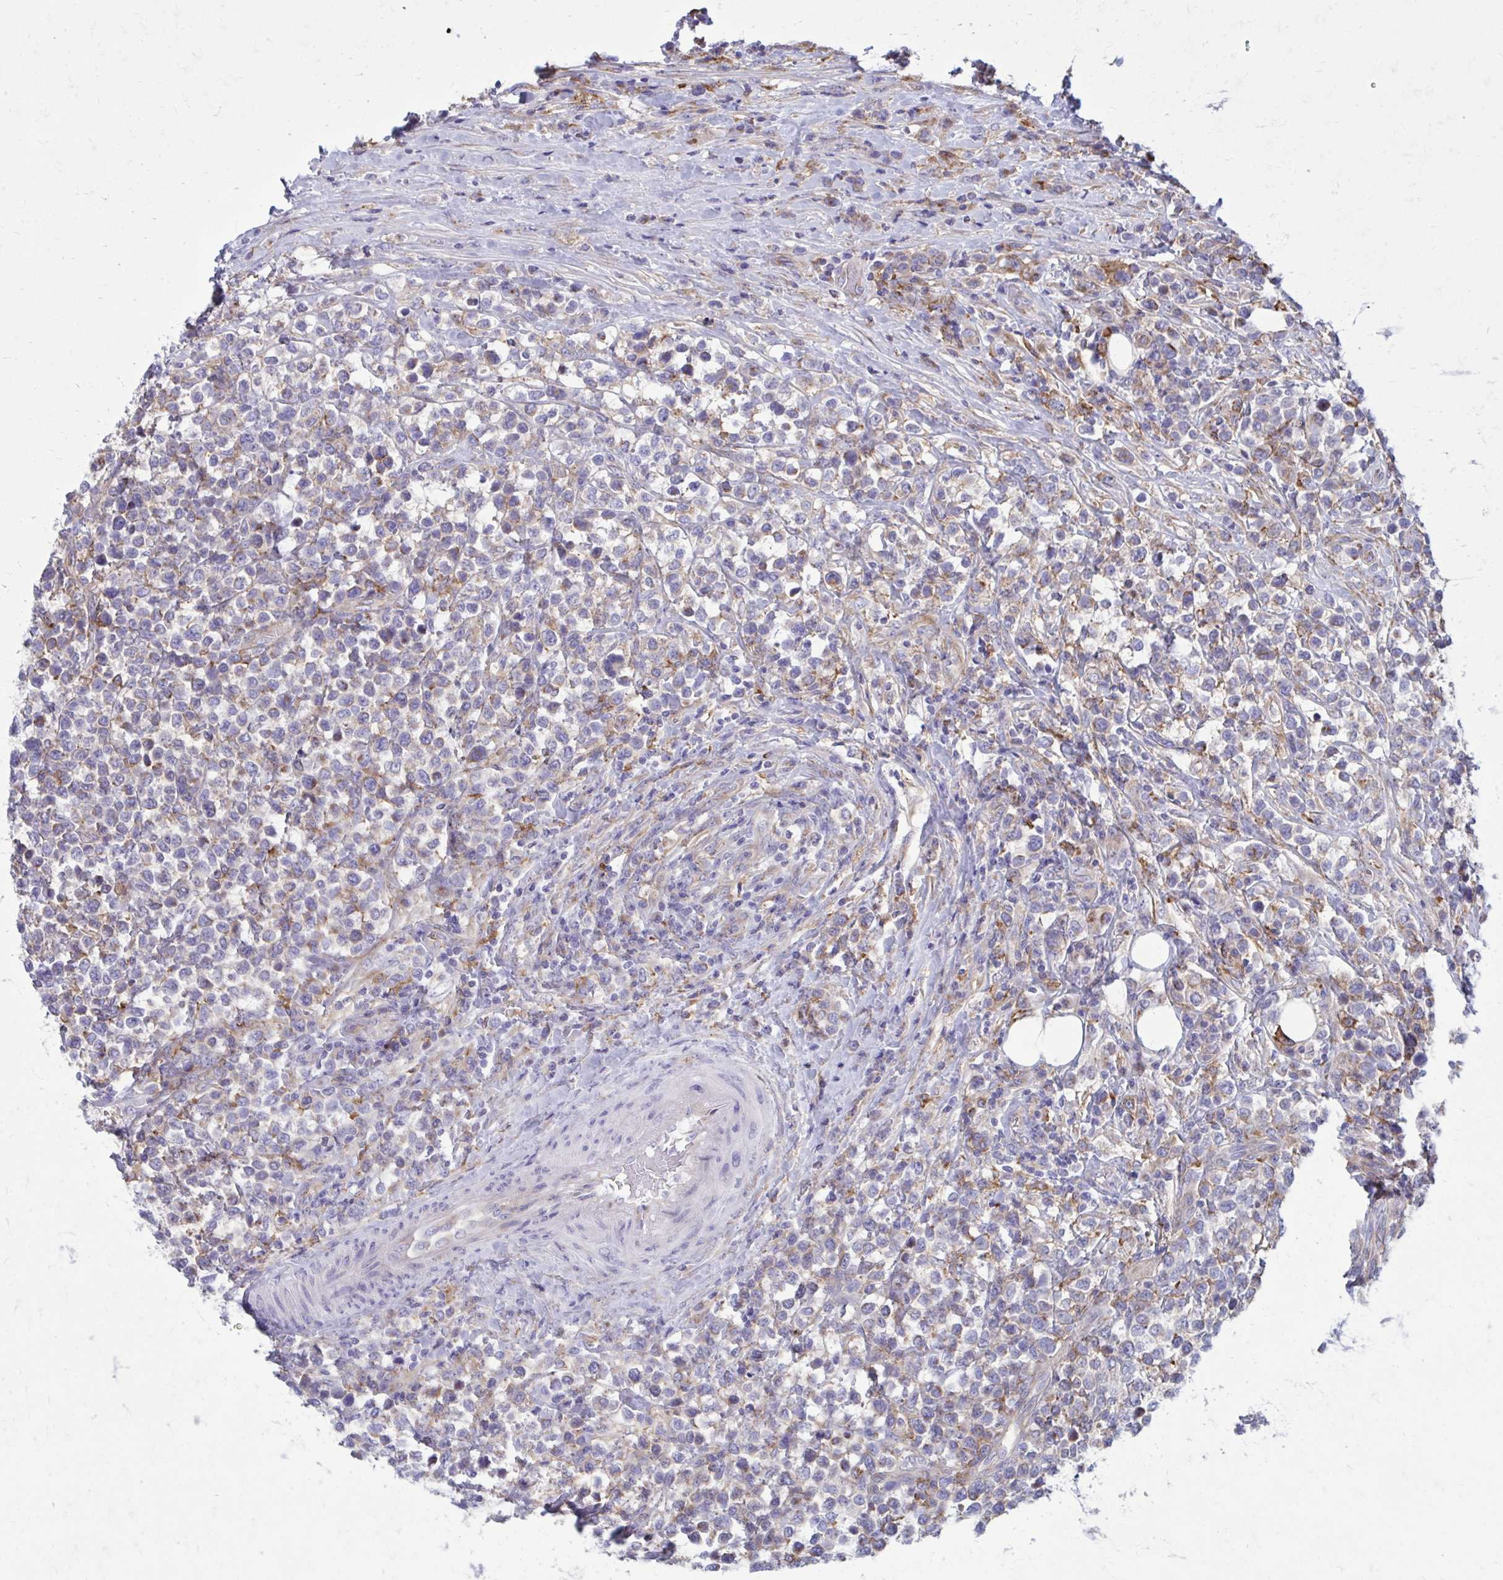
{"staining": {"intensity": "weak", "quantity": "<25%", "location": "cytoplasmic/membranous"}, "tissue": "lymphoma", "cell_type": "Tumor cells", "image_type": "cancer", "snomed": [{"axis": "morphology", "description": "Malignant lymphoma, non-Hodgkin's type, High grade"}, {"axis": "topography", "description": "Soft tissue"}], "caption": "Immunohistochemical staining of human high-grade malignant lymphoma, non-Hodgkin's type displays no significant positivity in tumor cells.", "gene": "CLTA", "patient": {"sex": "female", "age": 56}}